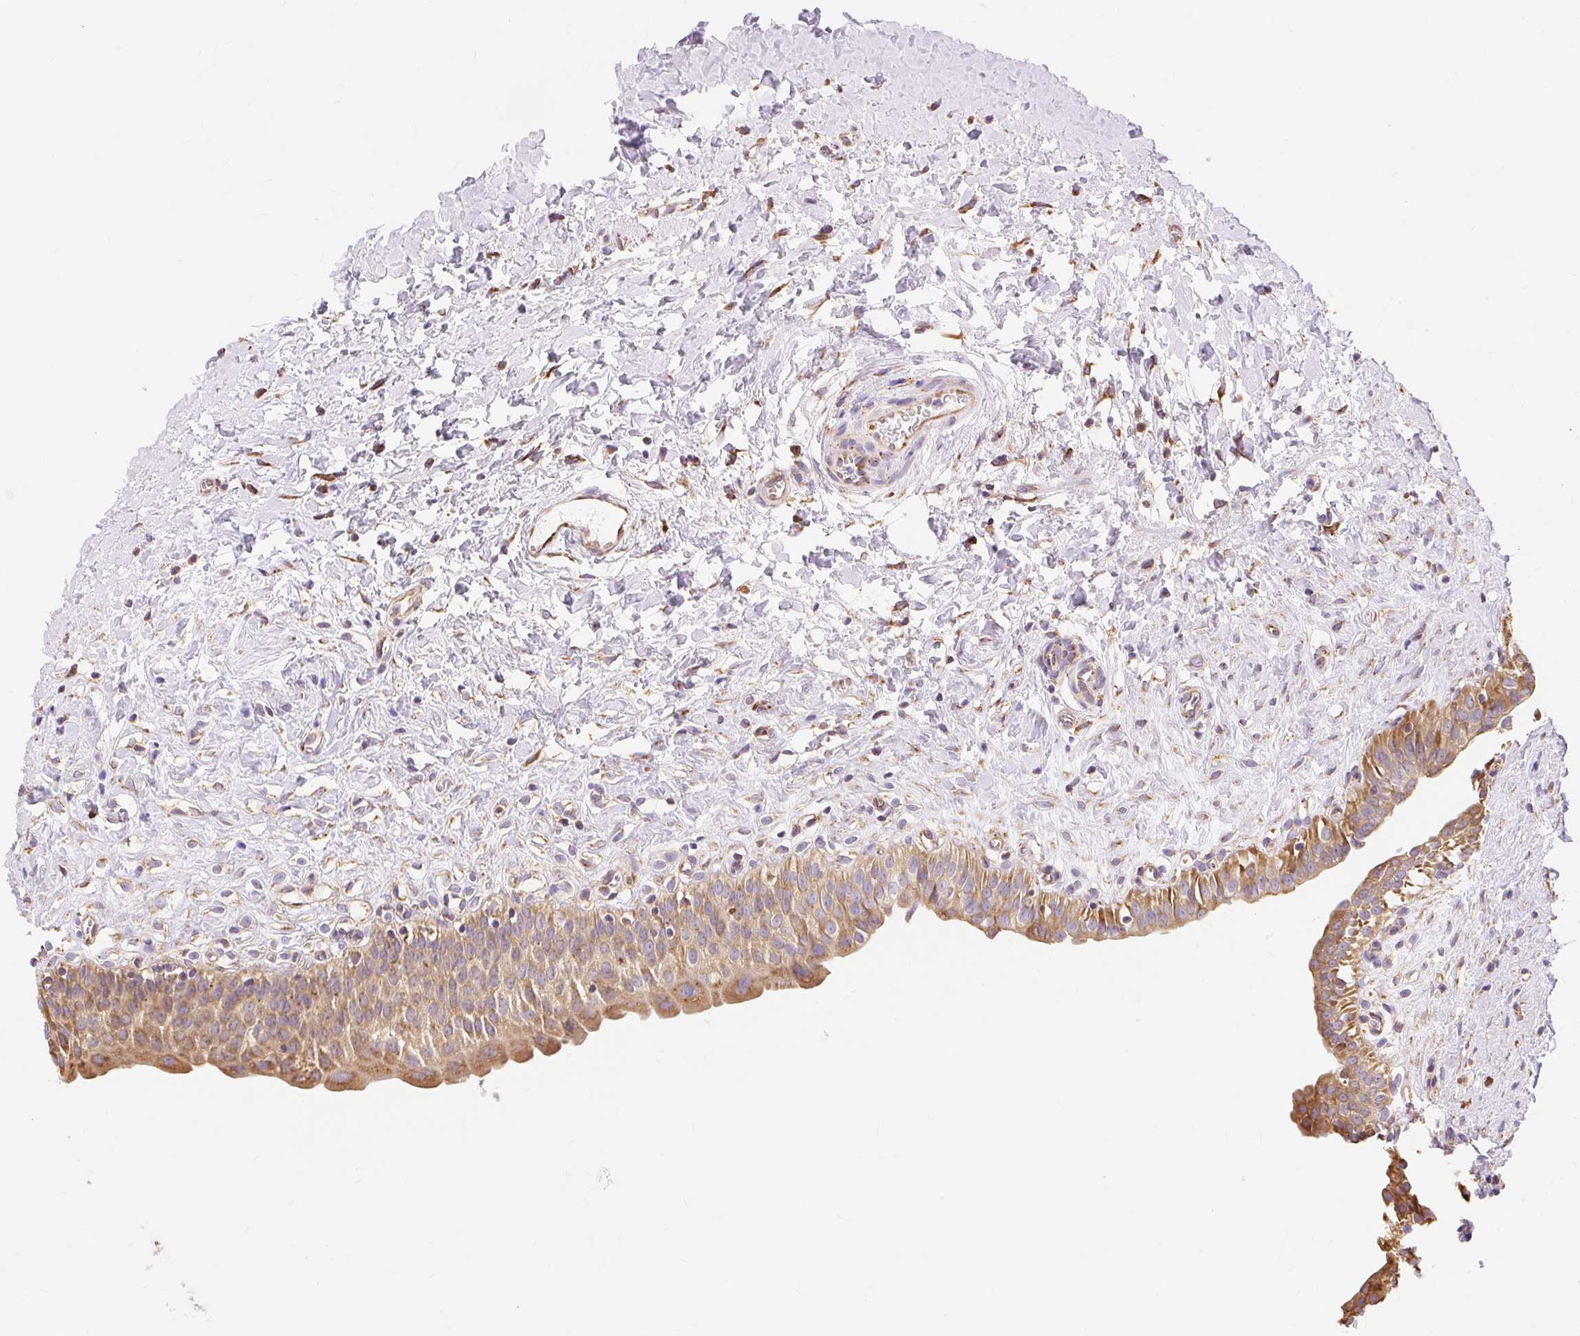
{"staining": {"intensity": "moderate", "quantity": ">75%", "location": "cytoplasmic/membranous"}, "tissue": "urinary bladder", "cell_type": "Urothelial cells", "image_type": "normal", "snomed": [{"axis": "morphology", "description": "Normal tissue, NOS"}, {"axis": "topography", "description": "Urinary bladder"}], "caption": "Immunohistochemical staining of normal urinary bladder demonstrates moderate cytoplasmic/membranous protein positivity in about >75% of urothelial cells. The staining is performed using DAB brown chromogen to label protein expression. The nuclei are counter-stained blue using hematoxylin.", "gene": "ENSG00000260836", "patient": {"sex": "male", "age": 51}}